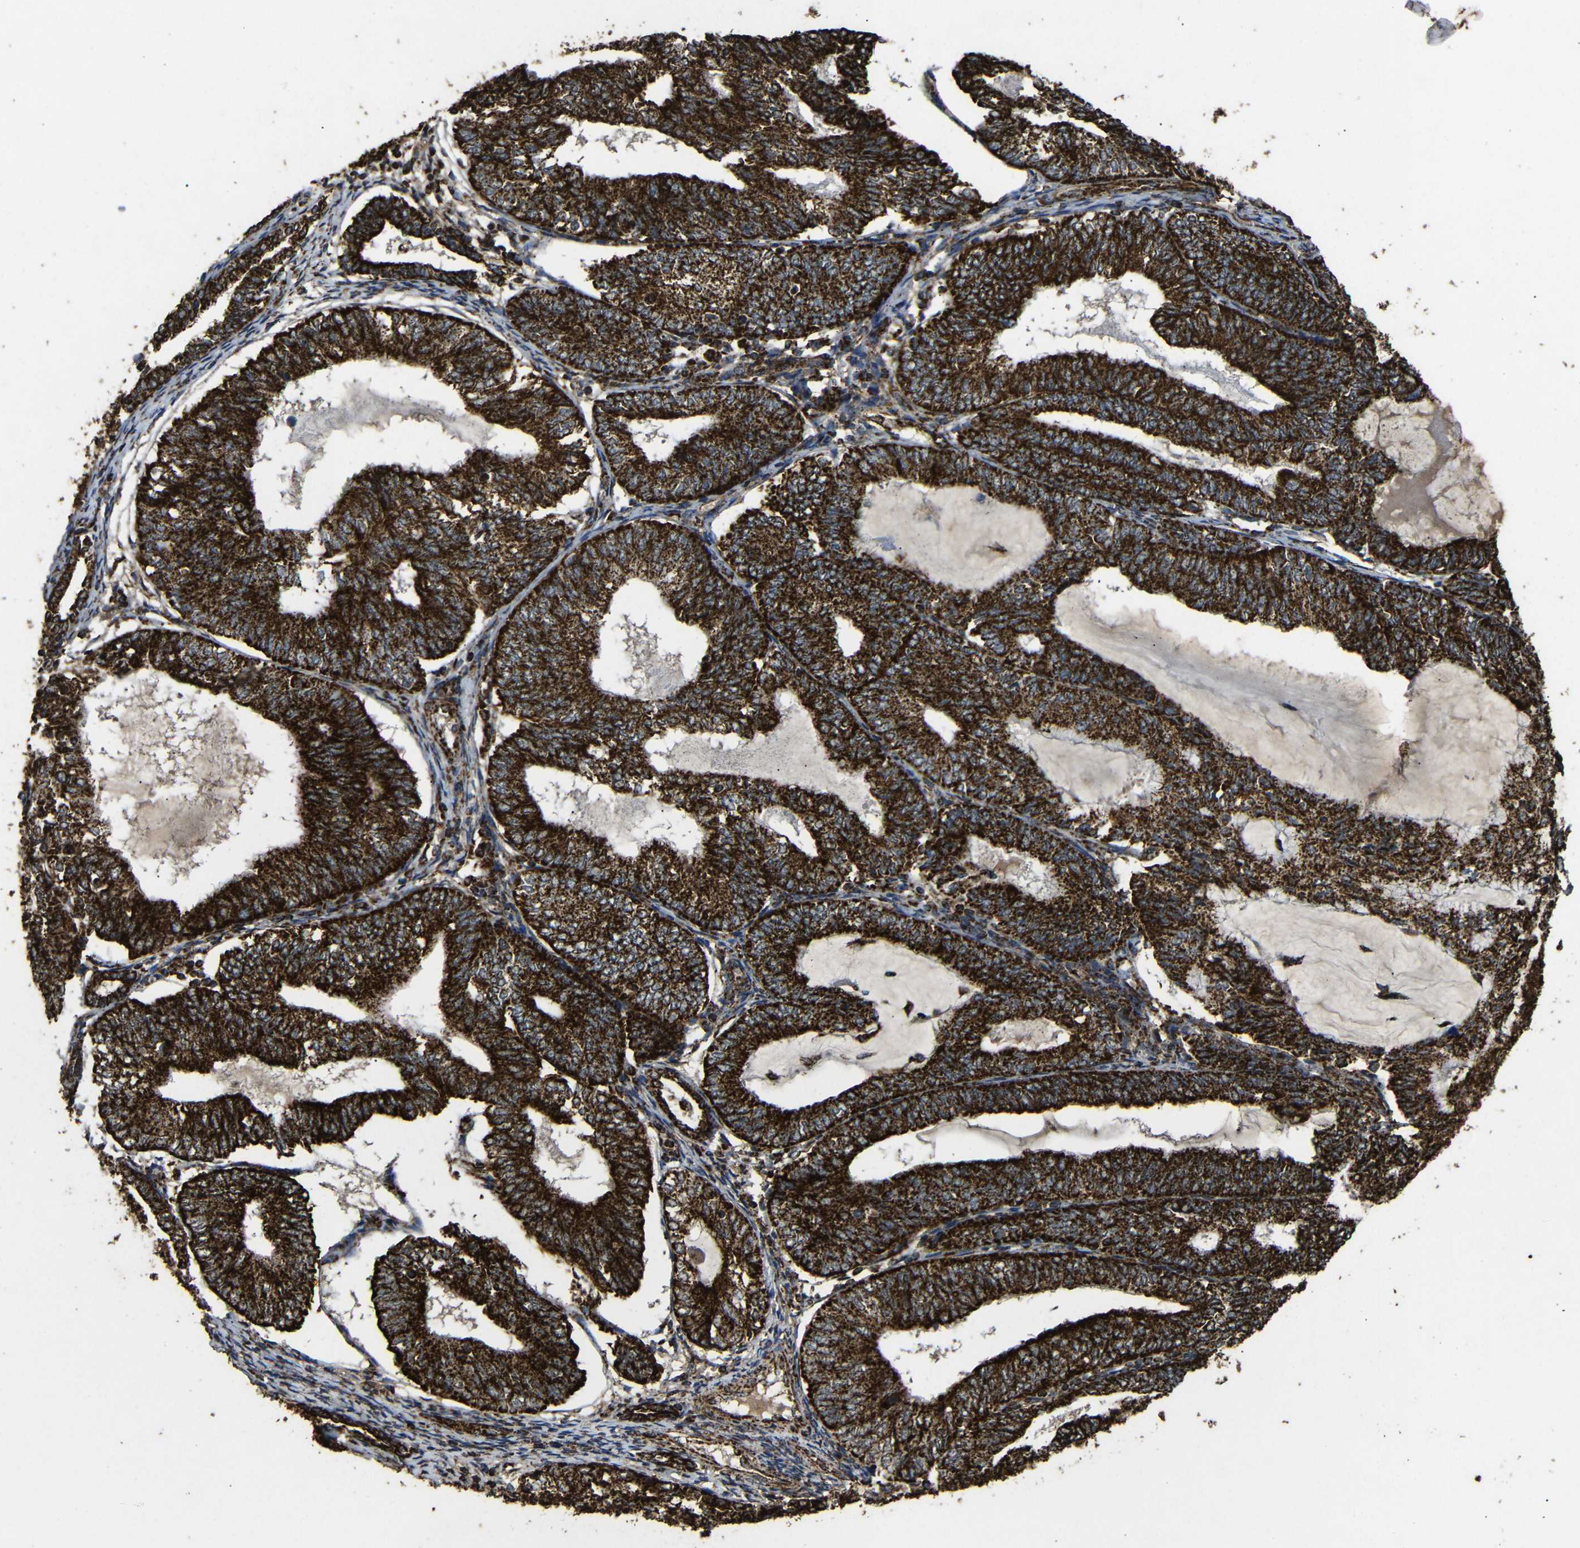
{"staining": {"intensity": "strong", "quantity": ">75%", "location": "cytoplasmic/membranous"}, "tissue": "endometrial cancer", "cell_type": "Tumor cells", "image_type": "cancer", "snomed": [{"axis": "morphology", "description": "Adenocarcinoma, NOS"}, {"axis": "topography", "description": "Endometrium"}], "caption": "Tumor cells exhibit high levels of strong cytoplasmic/membranous staining in approximately >75% of cells in endometrial adenocarcinoma. (Brightfield microscopy of DAB IHC at high magnification).", "gene": "ATP5F1A", "patient": {"sex": "female", "age": 81}}